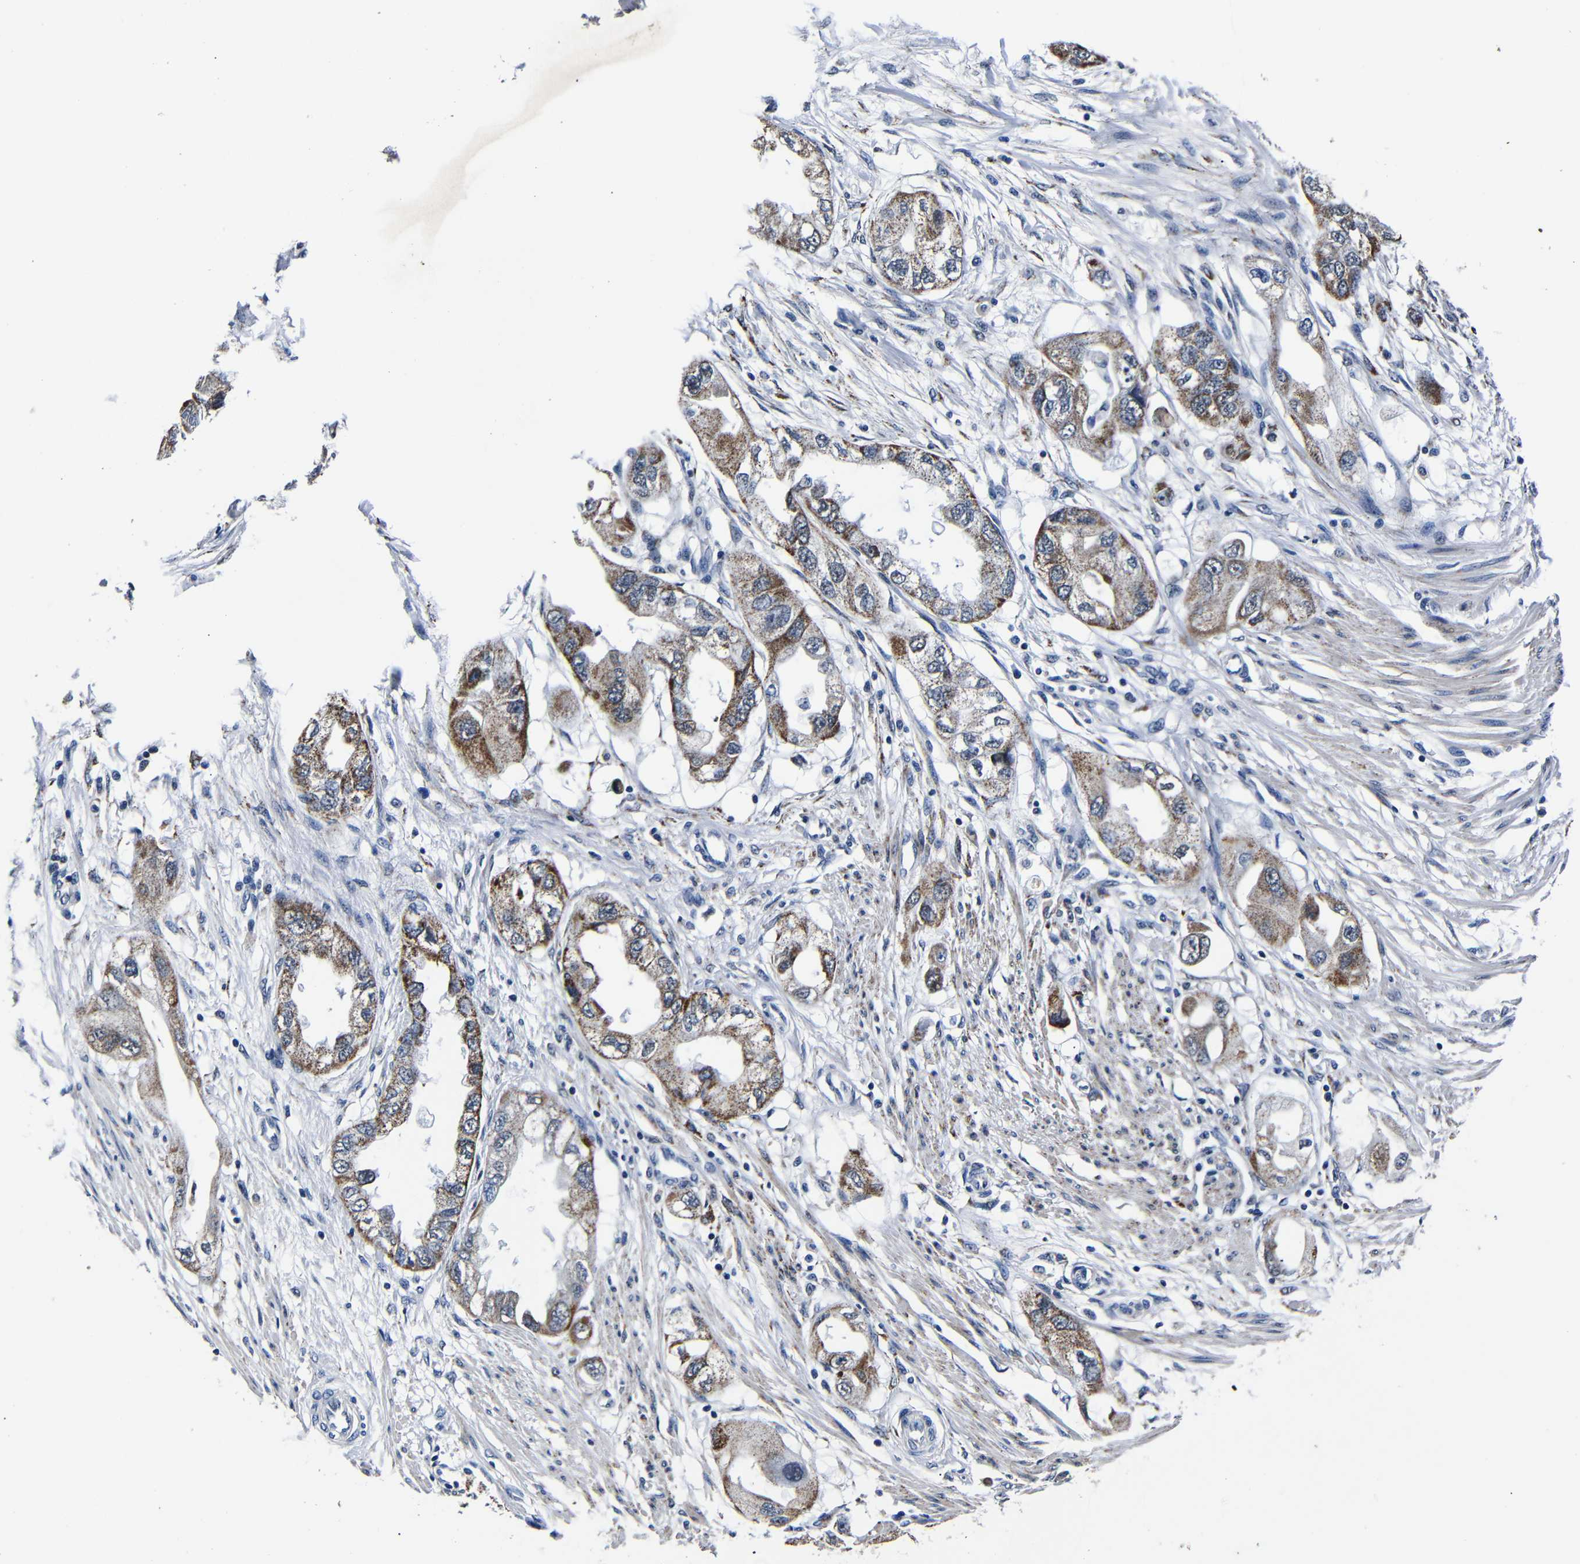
{"staining": {"intensity": "moderate", "quantity": ">75%", "location": "cytoplasmic/membranous"}, "tissue": "endometrial cancer", "cell_type": "Tumor cells", "image_type": "cancer", "snomed": [{"axis": "morphology", "description": "Adenocarcinoma, NOS"}, {"axis": "topography", "description": "Endometrium"}], "caption": "Endometrial cancer tissue exhibits moderate cytoplasmic/membranous expression in about >75% of tumor cells", "gene": "DEPP1", "patient": {"sex": "female", "age": 67}}